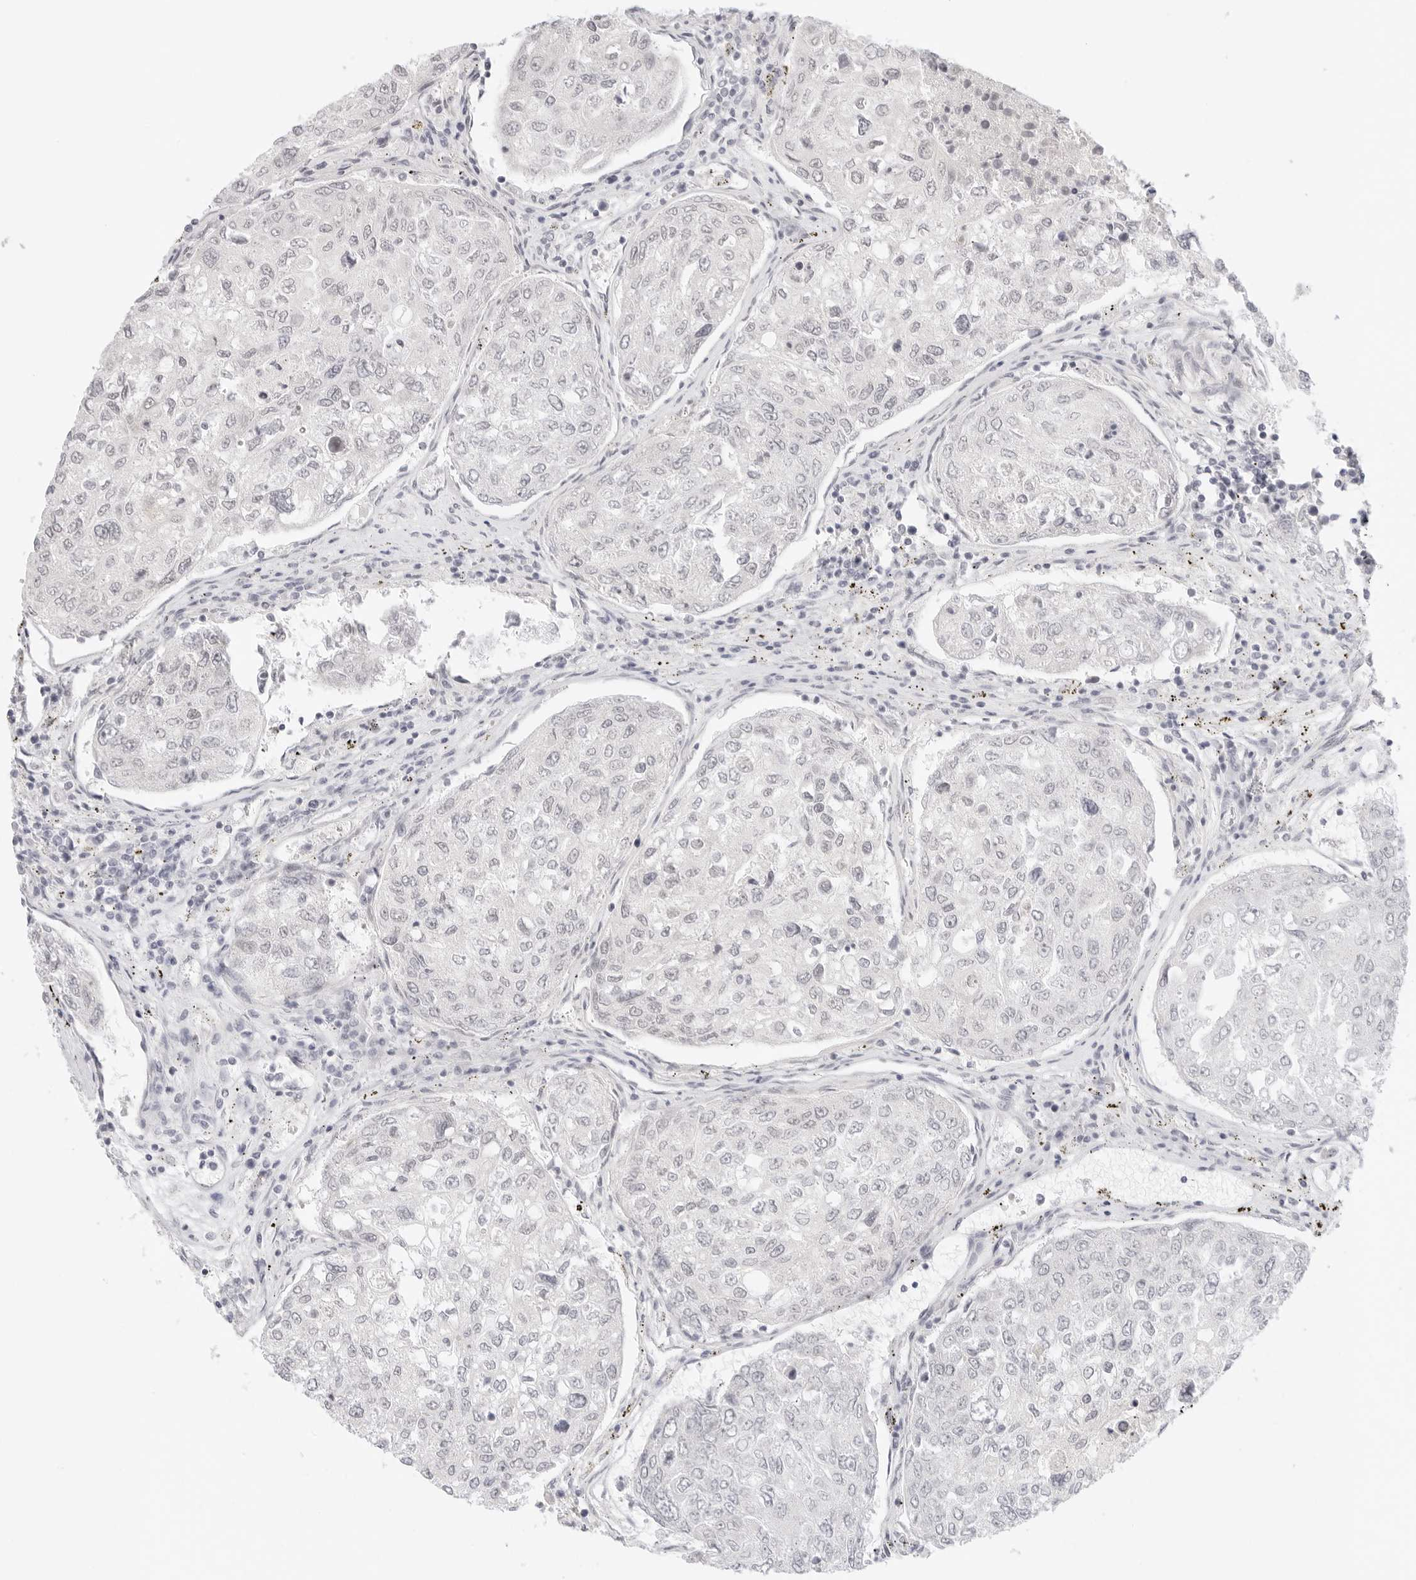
{"staining": {"intensity": "negative", "quantity": "none", "location": "none"}, "tissue": "urothelial cancer", "cell_type": "Tumor cells", "image_type": "cancer", "snomed": [{"axis": "morphology", "description": "Urothelial carcinoma, High grade"}, {"axis": "topography", "description": "Lymph node"}, {"axis": "topography", "description": "Urinary bladder"}], "caption": "There is no significant staining in tumor cells of high-grade urothelial carcinoma.", "gene": "MED18", "patient": {"sex": "male", "age": 51}}